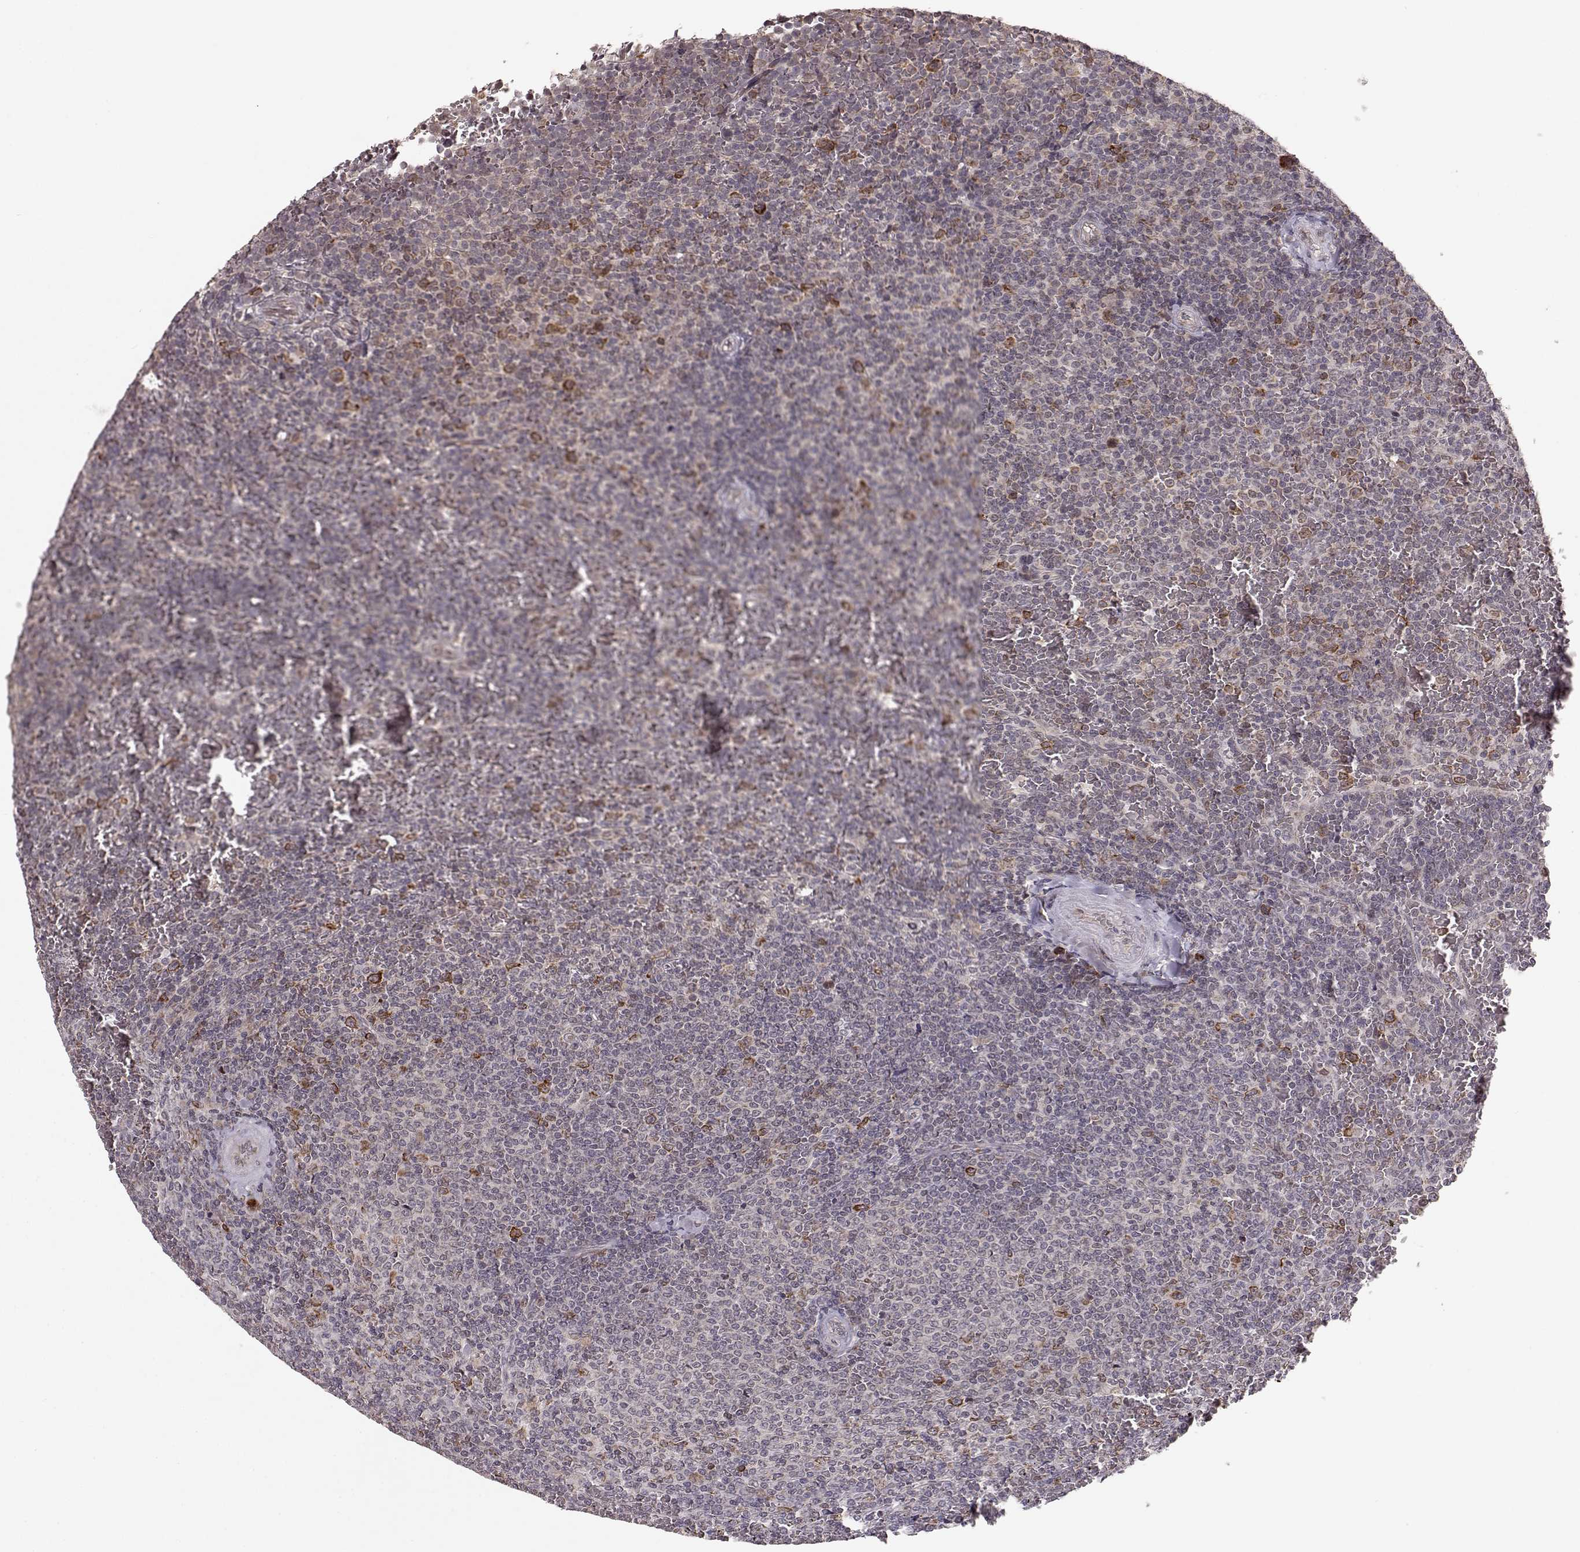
{"staining": {"intensity": "negative", "quantity": "none", "location": "none"}, "tissue": "lymphoma", "cell_type": "Tumor cells", "image_type": "cancer", "snomed": [{"axis": "morphology", "description": "Malignant lymphoma, non-Hodgkin's type, Low grade"}, {"axis": "topography", "description": "Spleen"}], "caption": "This is an IHC photomicrograph of human low-grade malignant lymphoma, non-Hodgkin's type. There is no expression in tumor cells.", "gene": "ELOVL5", "patient": {"sex": "female", "age": 77}}